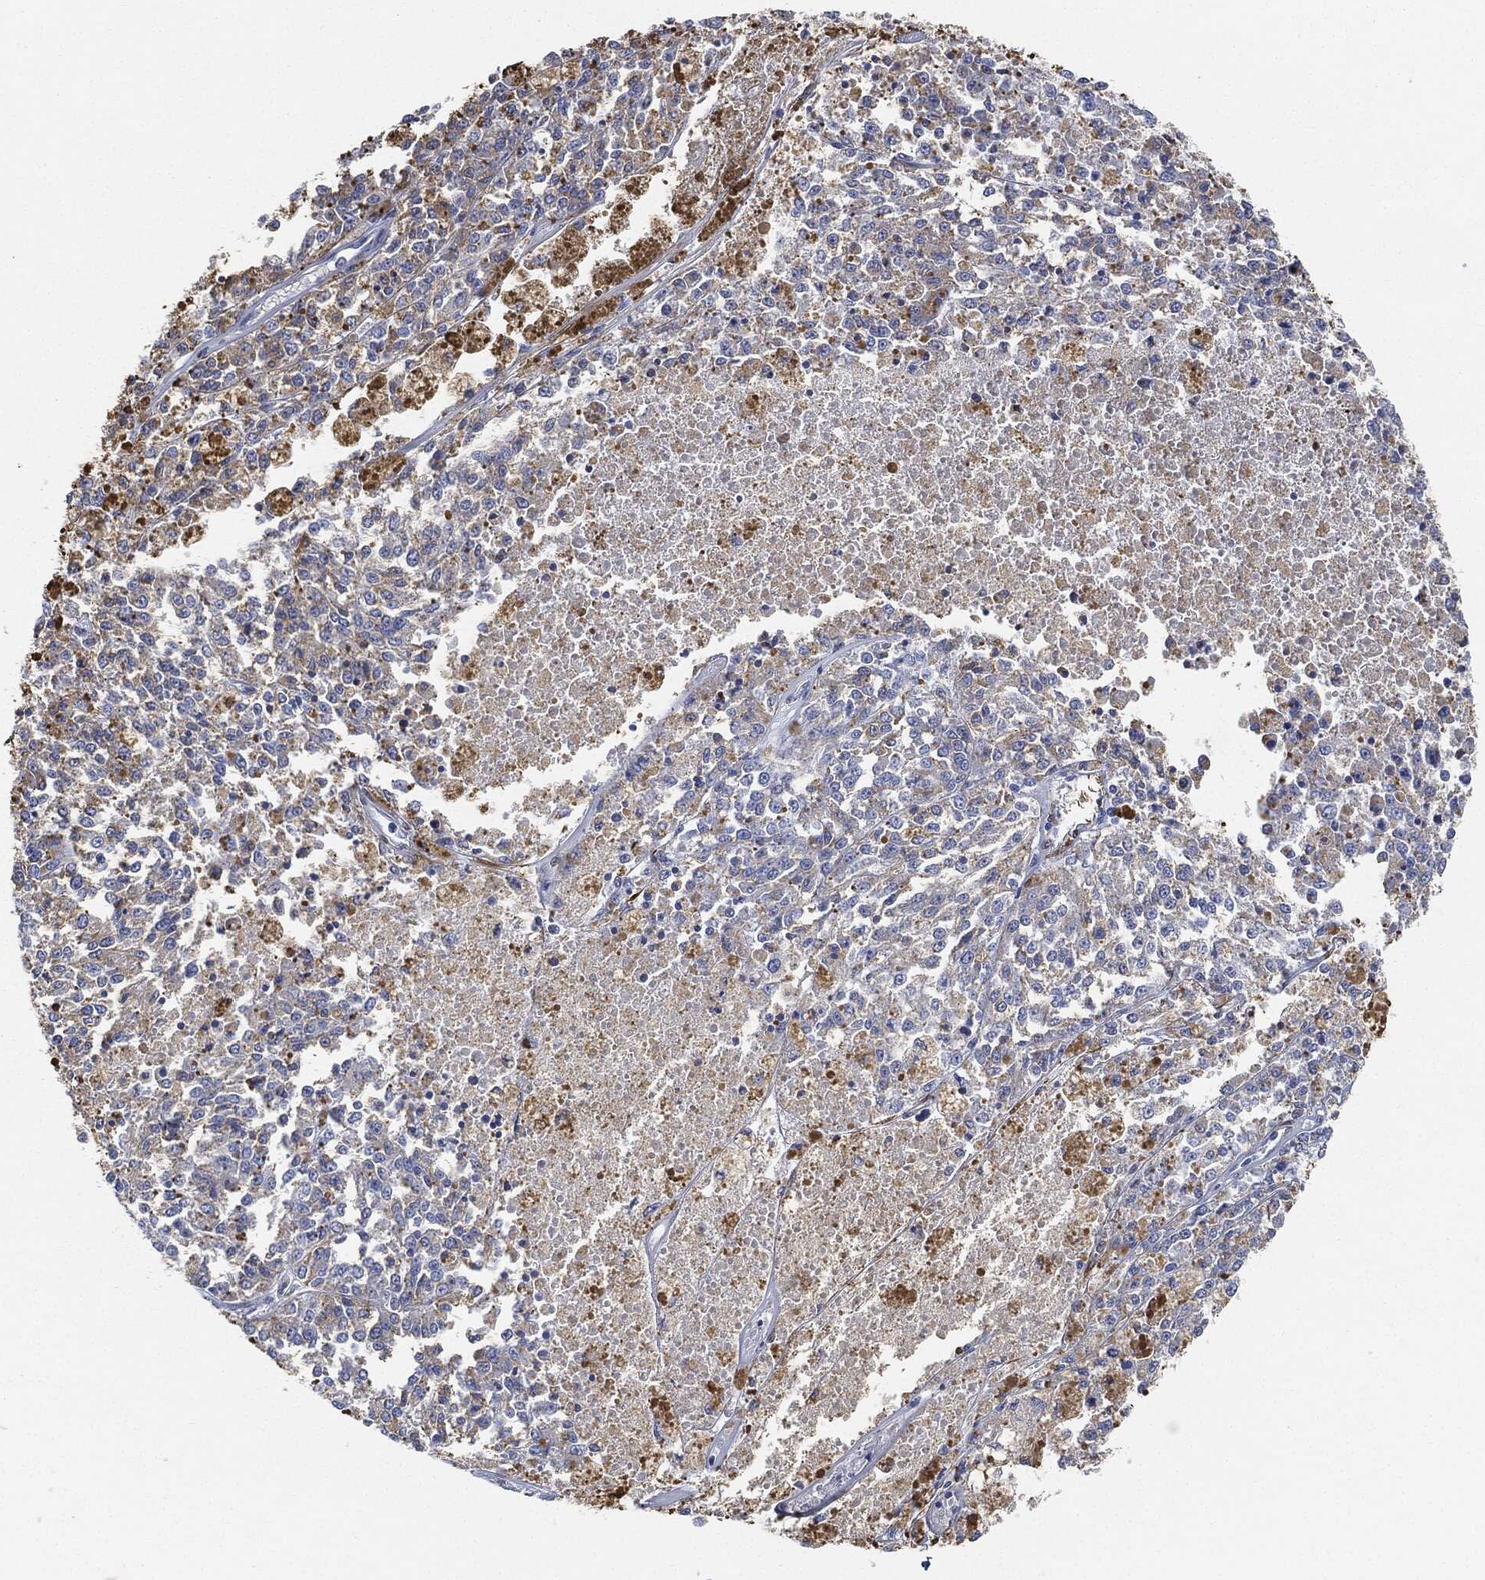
{"staining": {"intensity": "moderate", "quantity": "<25%", "location": "cytoplasmic/membranous"}, "tissue": "melanoma", "cell_type": "Tumor cells", "image_type": "cancer", "snomed": [{"axis": "morphology", "description": "Malignant melanoma, Metastatic site"}, {"axis": "topography", "description": "Lymph node"}], "caption": "Brown immunohistochemical staining in malignant melanoma (metastatic site) demonstrates moderate cytoplasmic/membranous positivity in about <25% of tumor cells.", "gene": "TAGLN", "patient": {"sex": "female", "age": 64}}